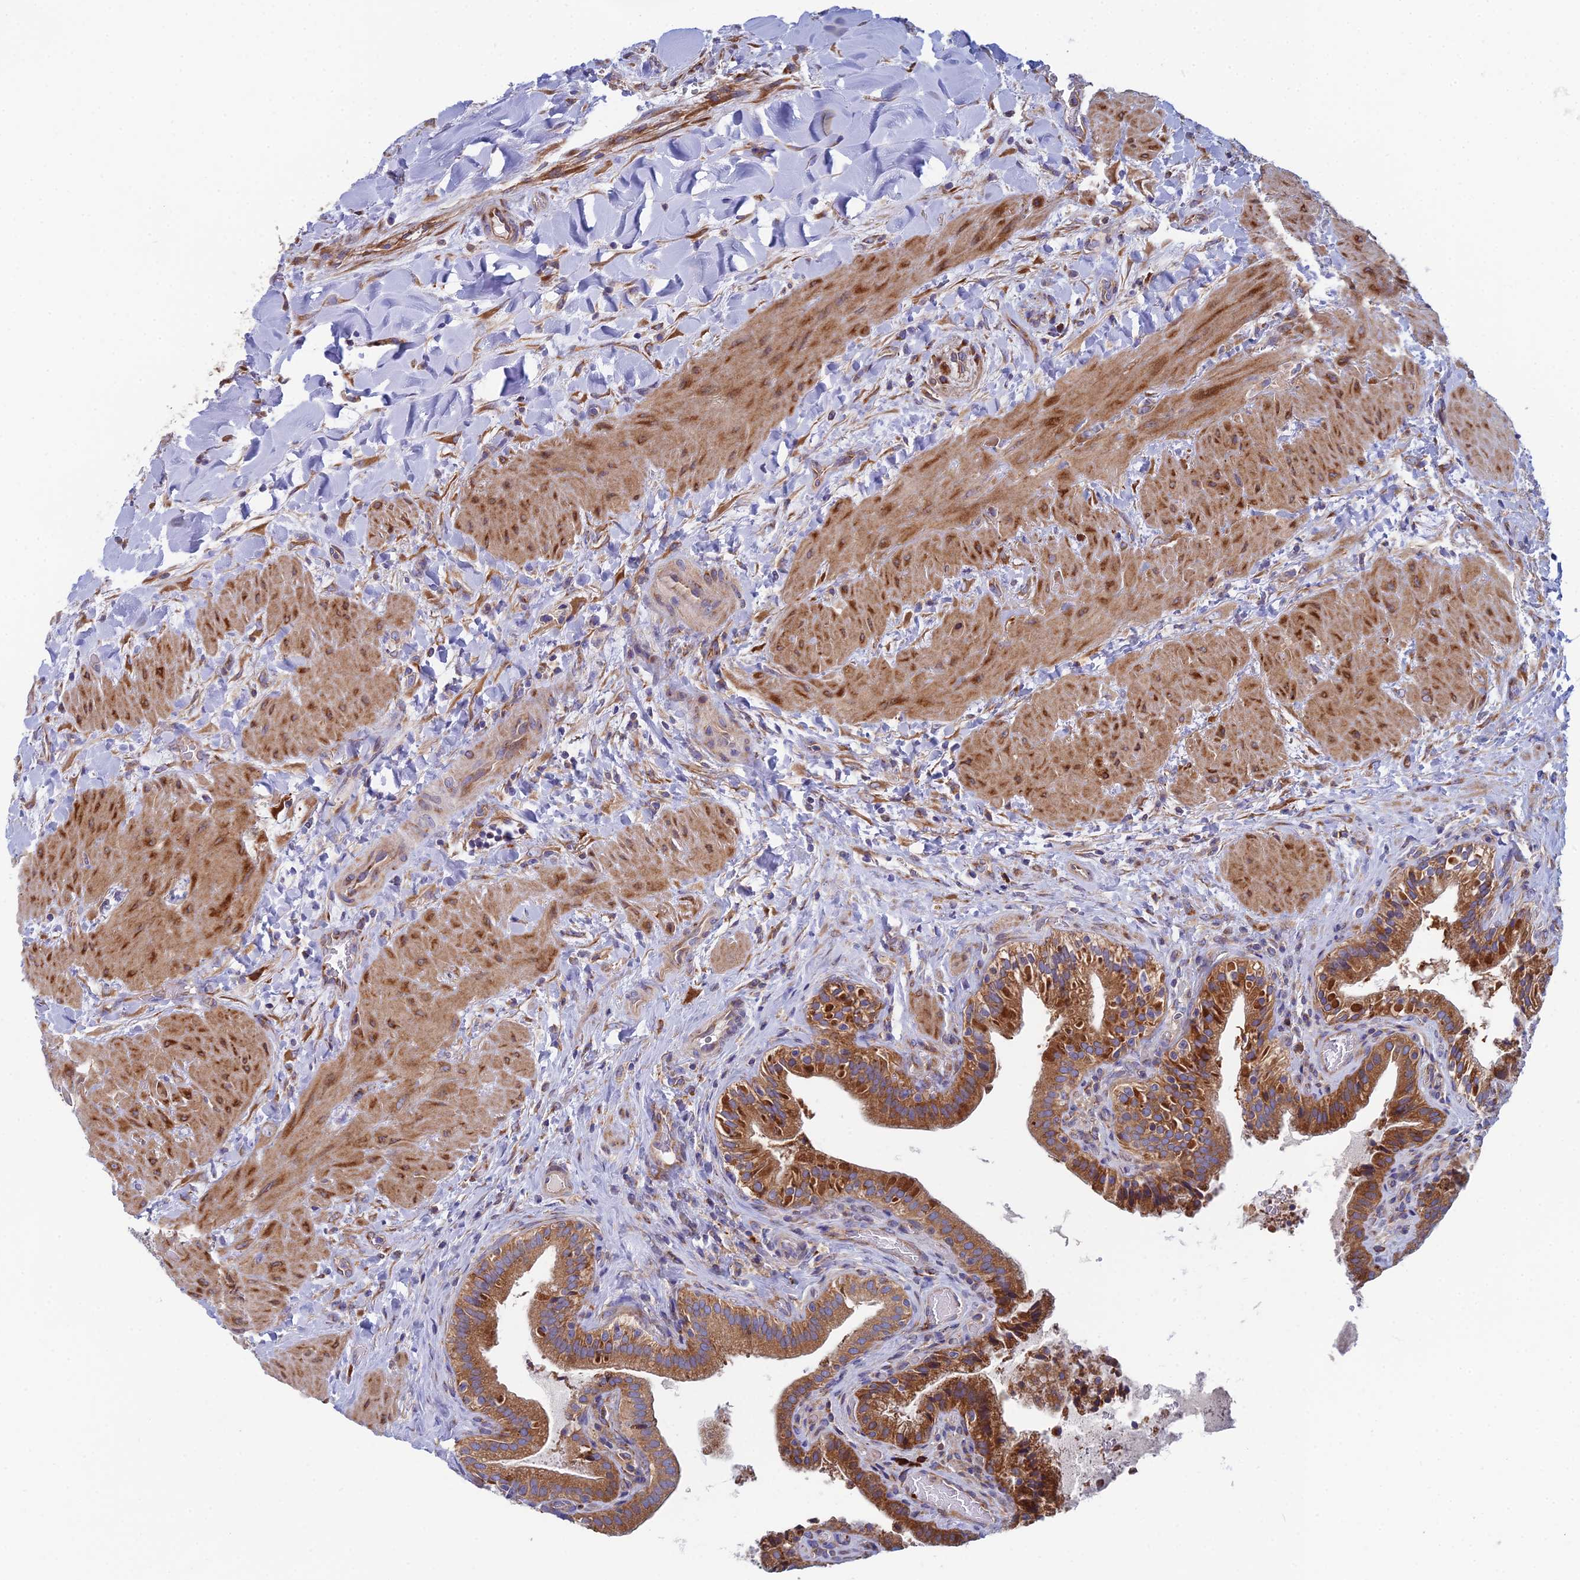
{"staining": {"intensity": "strong", "quantity": ">75%", "location": "cytoplasmic/membranous"}, "tissue": "gallbladder", "cell_type": "Glandular cells", "image_type": "normal", "snomed": [{"axis": "morphology", "description": "Normal tissue, NOS"}, {"axis": "topography", "description": "Gallbladder"}], "caption": "A high amount of strong cytoplasmic/membranous staining is present in about >75% of glandular cells in normal gallbladder.", "gene": "CLCN3", "patient": {"sex": "male", "age": 24}}